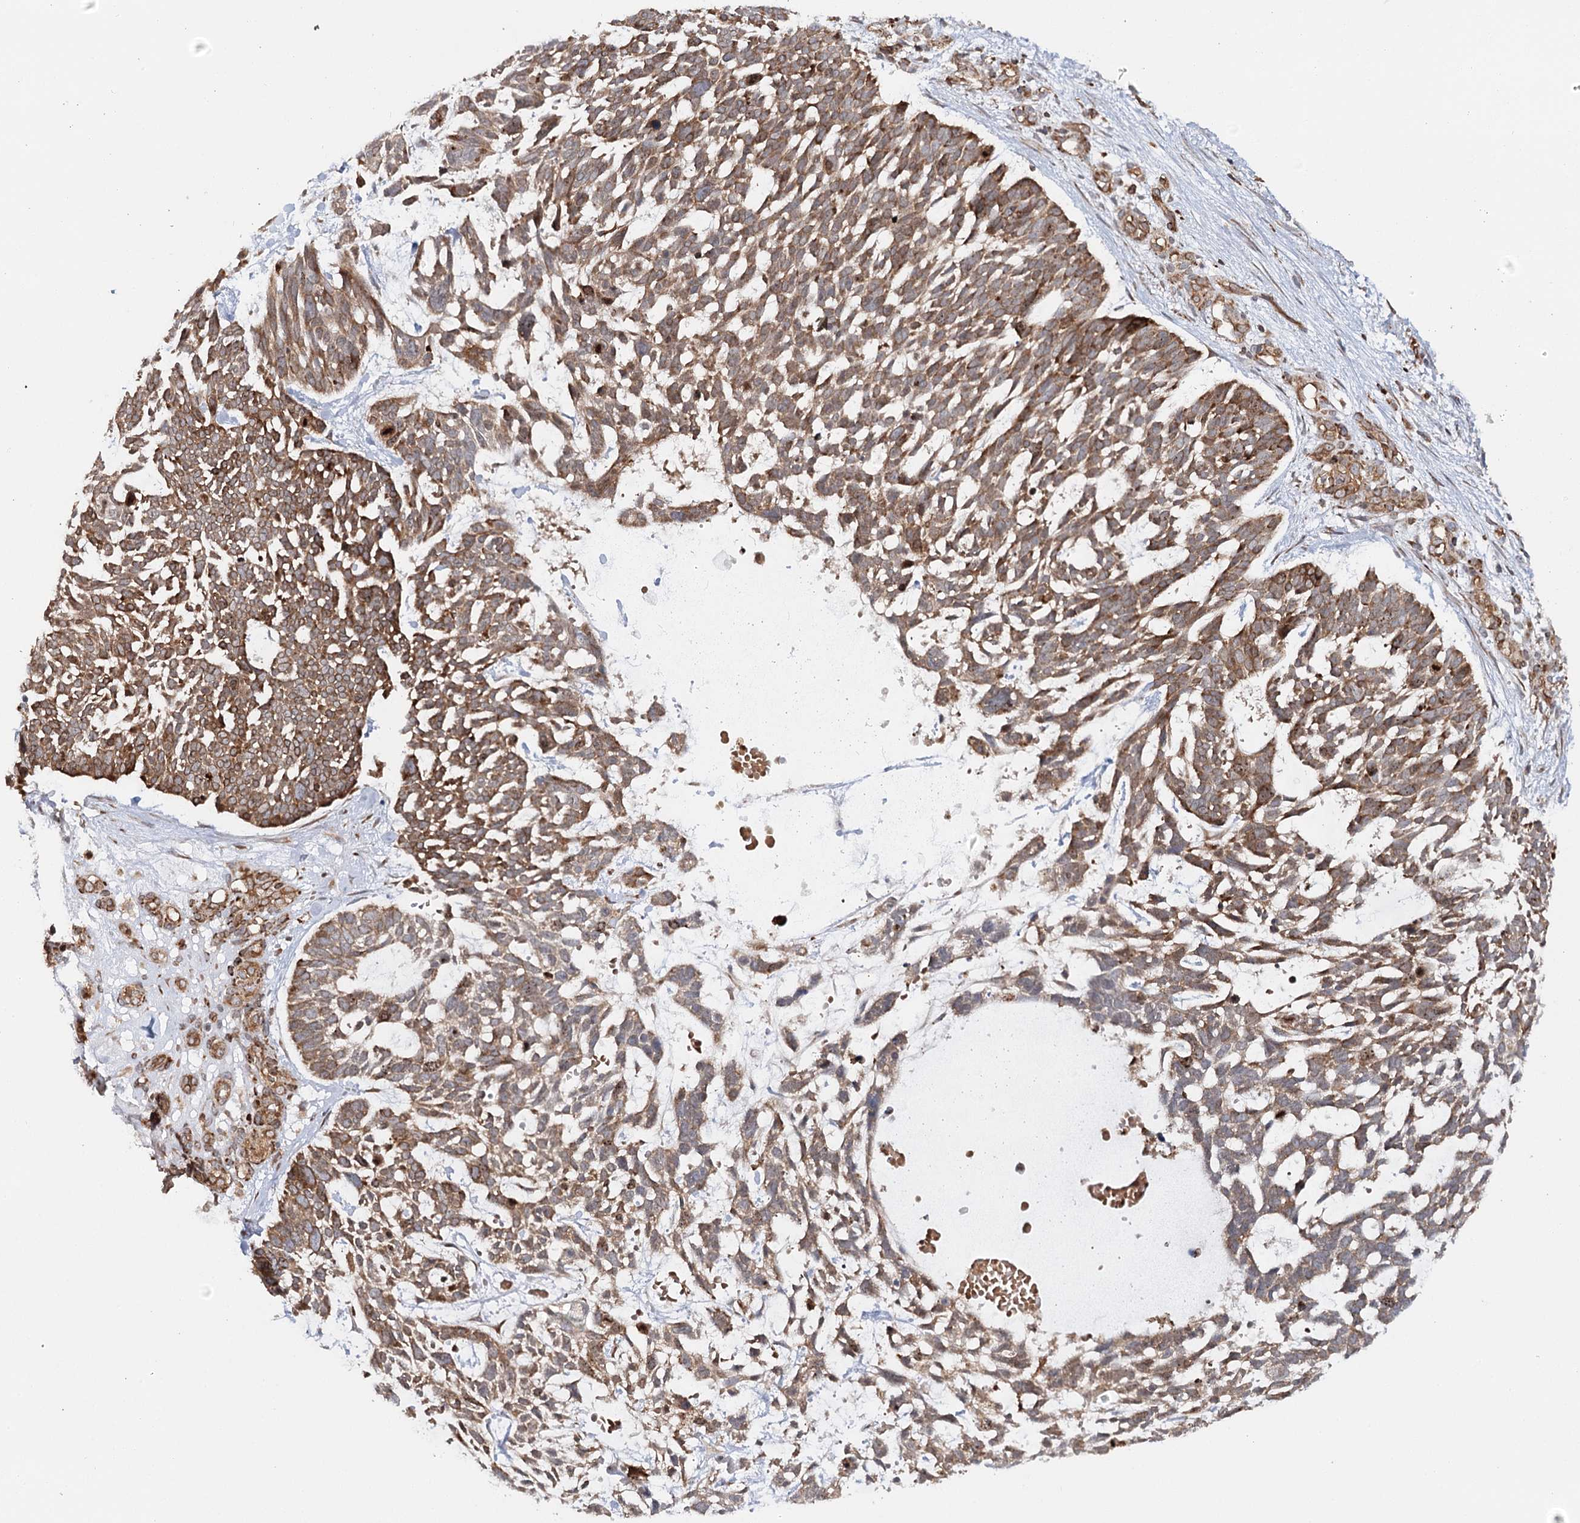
{"staining": {"intensity": "moderate", "quantity": ">75%", "location": "cytoplasmic/membranous"}, "tissue": "skin cancer", "cell_type": "Tumor cells", "image_type": "cancer", "snomed": [{"axis": "morphology", "description": "Basal cell carcinoma"}, {"axis": "topography", "description": "Skin"}], "caption": "Protein staining of skin basal cell carcinoma tissue shows moderate cytoplasmic/membranous expression in approximately >75% of tumor cells.", "gene": "MKNK1", "patient": {"sex": "male", "age": 88}}